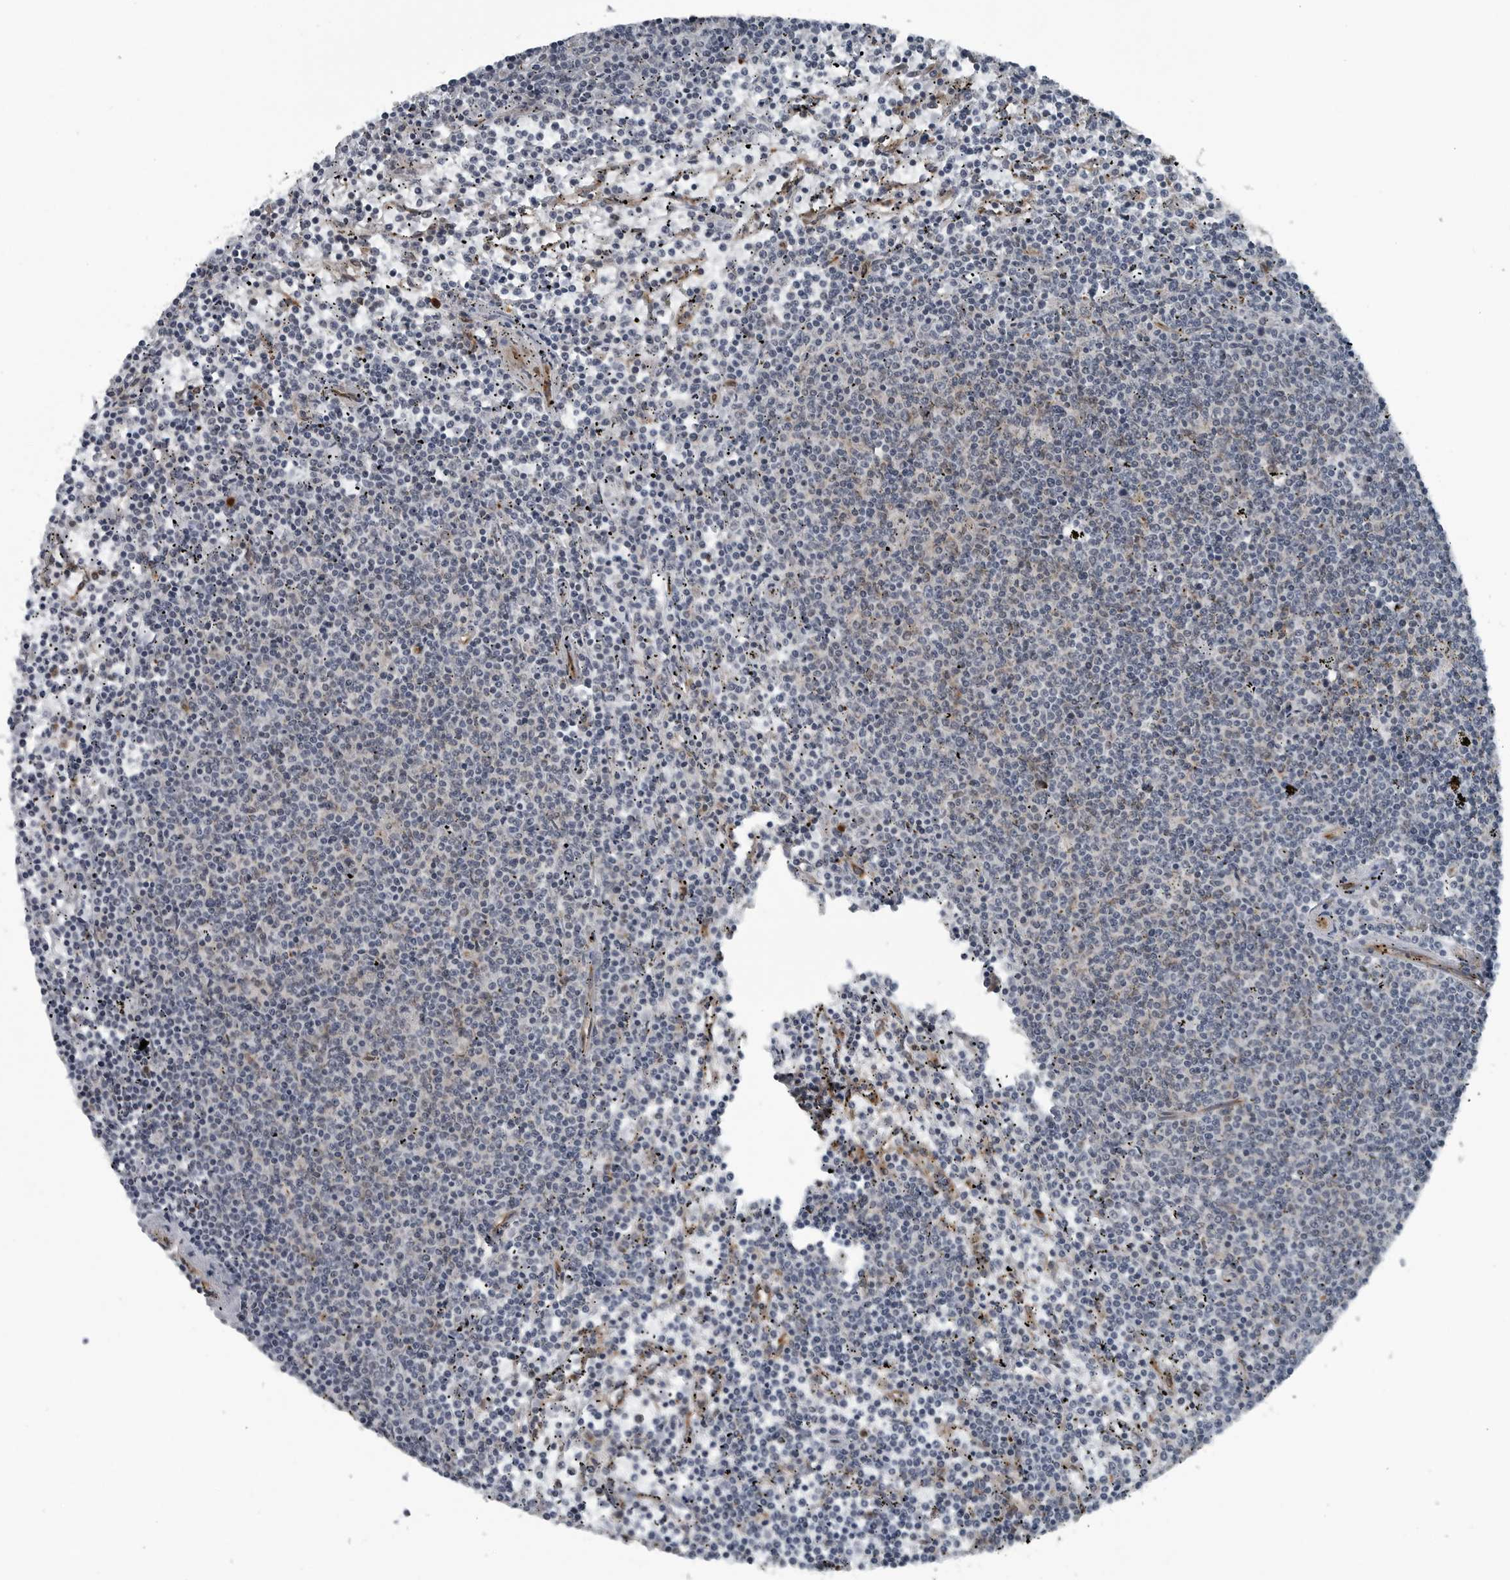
{"staining": {"intensity": "negative", "quantity": "none", "location": "none"}, "tissue": "lymphoma", "cell_type": "Tumor cells", "image_type": "cancer", "snomed": [{"axis": "morphology", "description": "Malignant lymphoma, non-Hodgkin's type, Low grade"}, {"axis": "topography", "description": "Spleen"}], "caption": "Human lymphoma stained for a protein using immunohistochemistry exhibits no positivity in tumor cells.", "gene": "CEP85", "patient": {"sex": "female", "age": 50}}